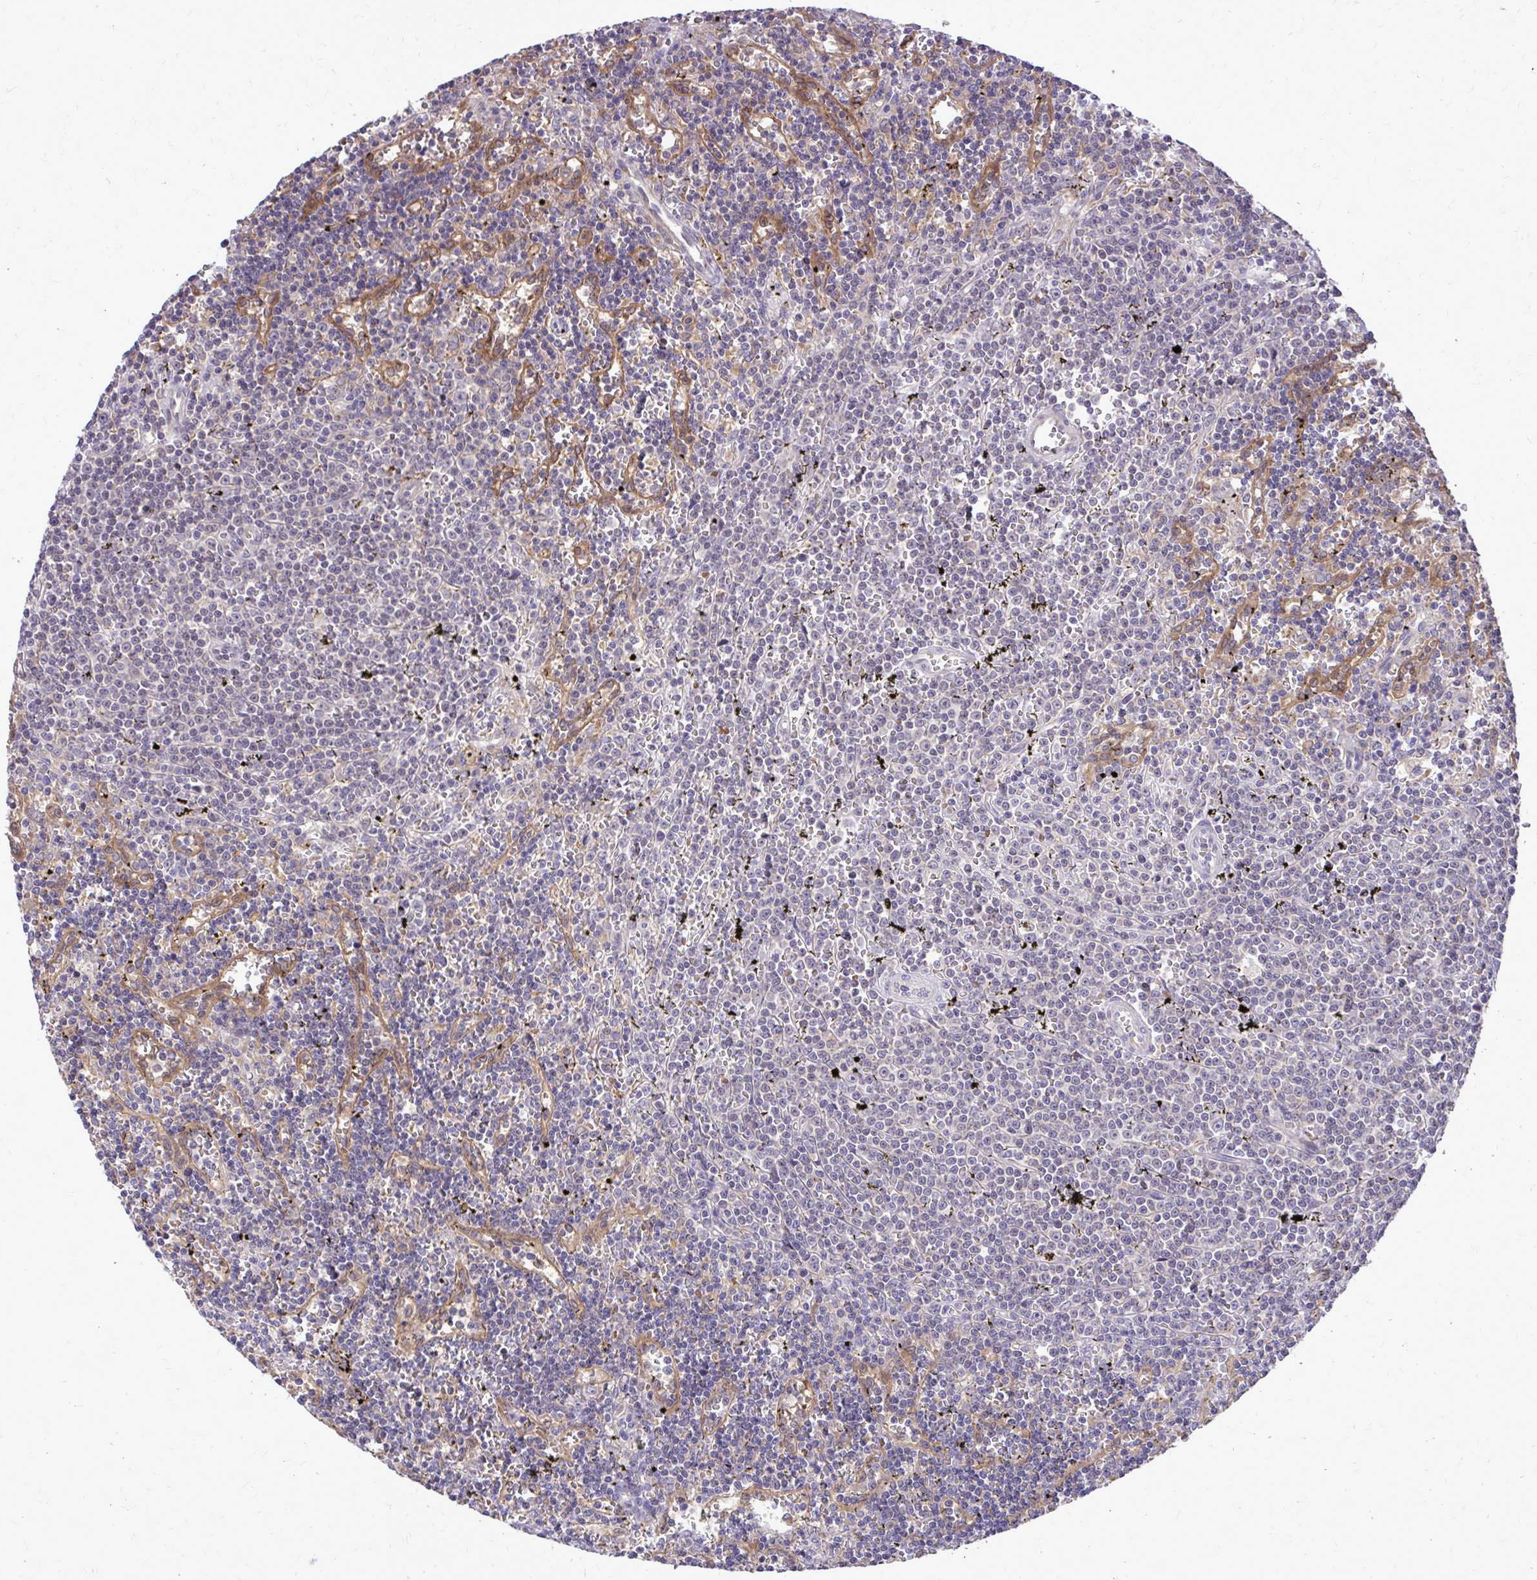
{"staining": {"intensity": "negative", "quantity": "none", "location": "none"}, "tissue": "lymphoma", "cell_type": "Tumor cells", "image_type": "cancer", "snomed": [{"axis": "morphology", "description": "Malignant lymphoma, non-Hodgkin's type, Low grade"}, {"axis": "topography", "description": "Spleen"}], "caption": "Immunohistochemical staining of human malignant lymphoma, non-Hodgkin's type (low-grade) shows no significant positivity in tumor cells. Brightfield microscopy of IHC stained with DAB (brown) and hematoxylin (blue), captured at high magnification.", "gene": "DPY19L1", "patient": {"sex": "male", "age": 60}}